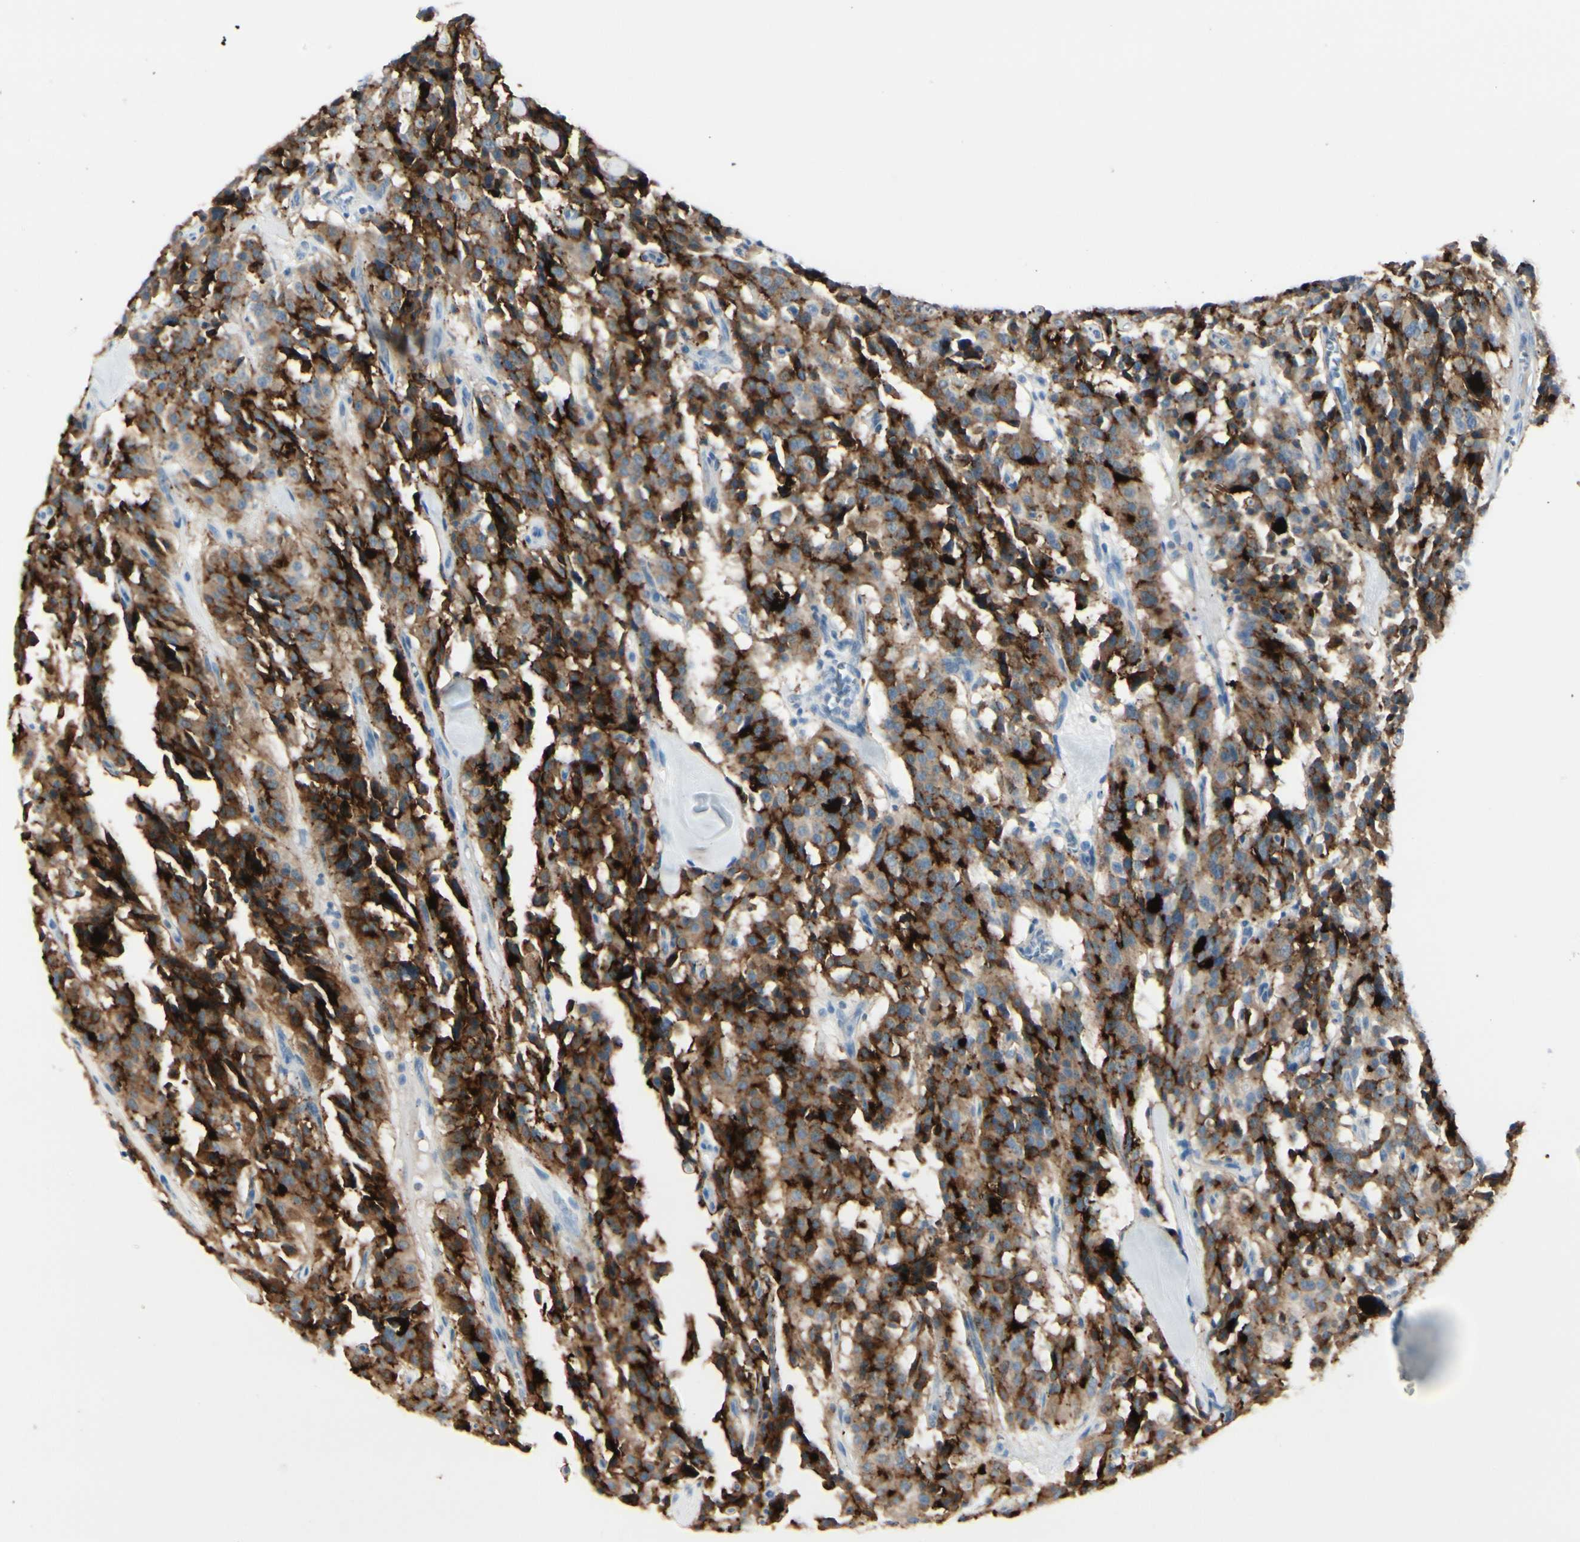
{"staining": {"intensity": "strong", "quantity": ">75%", "location": "cytoplasmic/membranous"}, "tissue": "carcinoid", "cell_type": "Tumor cells", "image_type": "cancer", "snomed": [{"axis": "morphology", "description": "Carcinoid, malignant, NOS"}, {"axis": "topography", "description": "Lung"}], "caption": "This is a photomicrograph of IHC staining of malignant carcinoid, which shows strong expression in the cytoplasmic/membranous of tumor cells.", "gene": "CDHR5", "patient": {"sex": "male", "age": 30}}